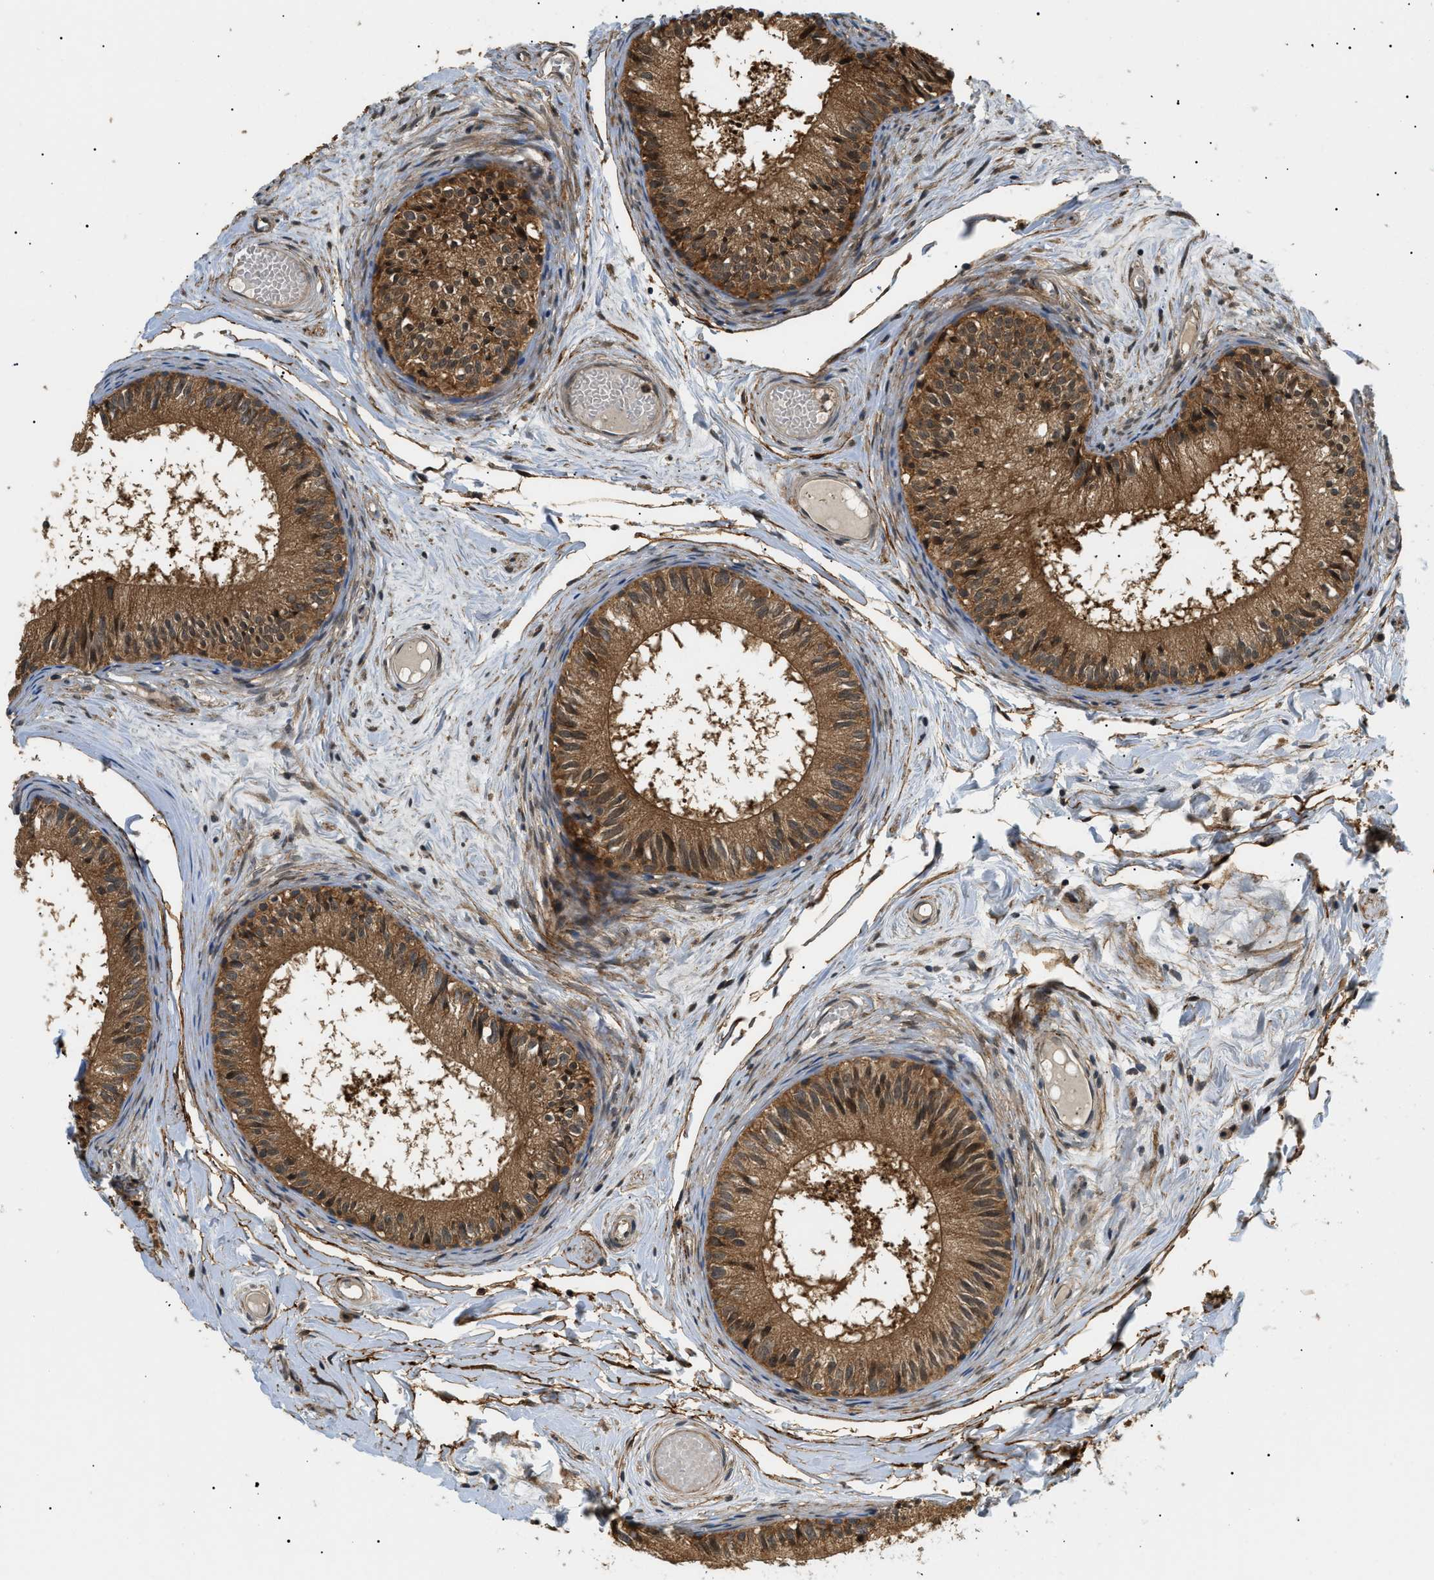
{"staining": {"intensity": "moderate", "quantity": ">75%", "location": "cytoplasmic/membranous"}, "tissue": "epididymis", "cell_type": "Glandular cells", "image_type": "normal", "snomed": [{"axis": "morphology", "description": "Normal tissue, NOS"}, {"axis": "topography", "description": "Epididymis"}], "caption": "An image of human epididymis stained for a protein demonstrates moderate cytoplasmic/membranous brown staining in glandular cells. (Stains: DAB (3,3'-diaminobenzidine) in brown, nuclei in blue, Microscopy: brightfield microscopy at high magnification).", "gene": "ATP6AP1", "patient": {"sex": "male", "age": 46}}